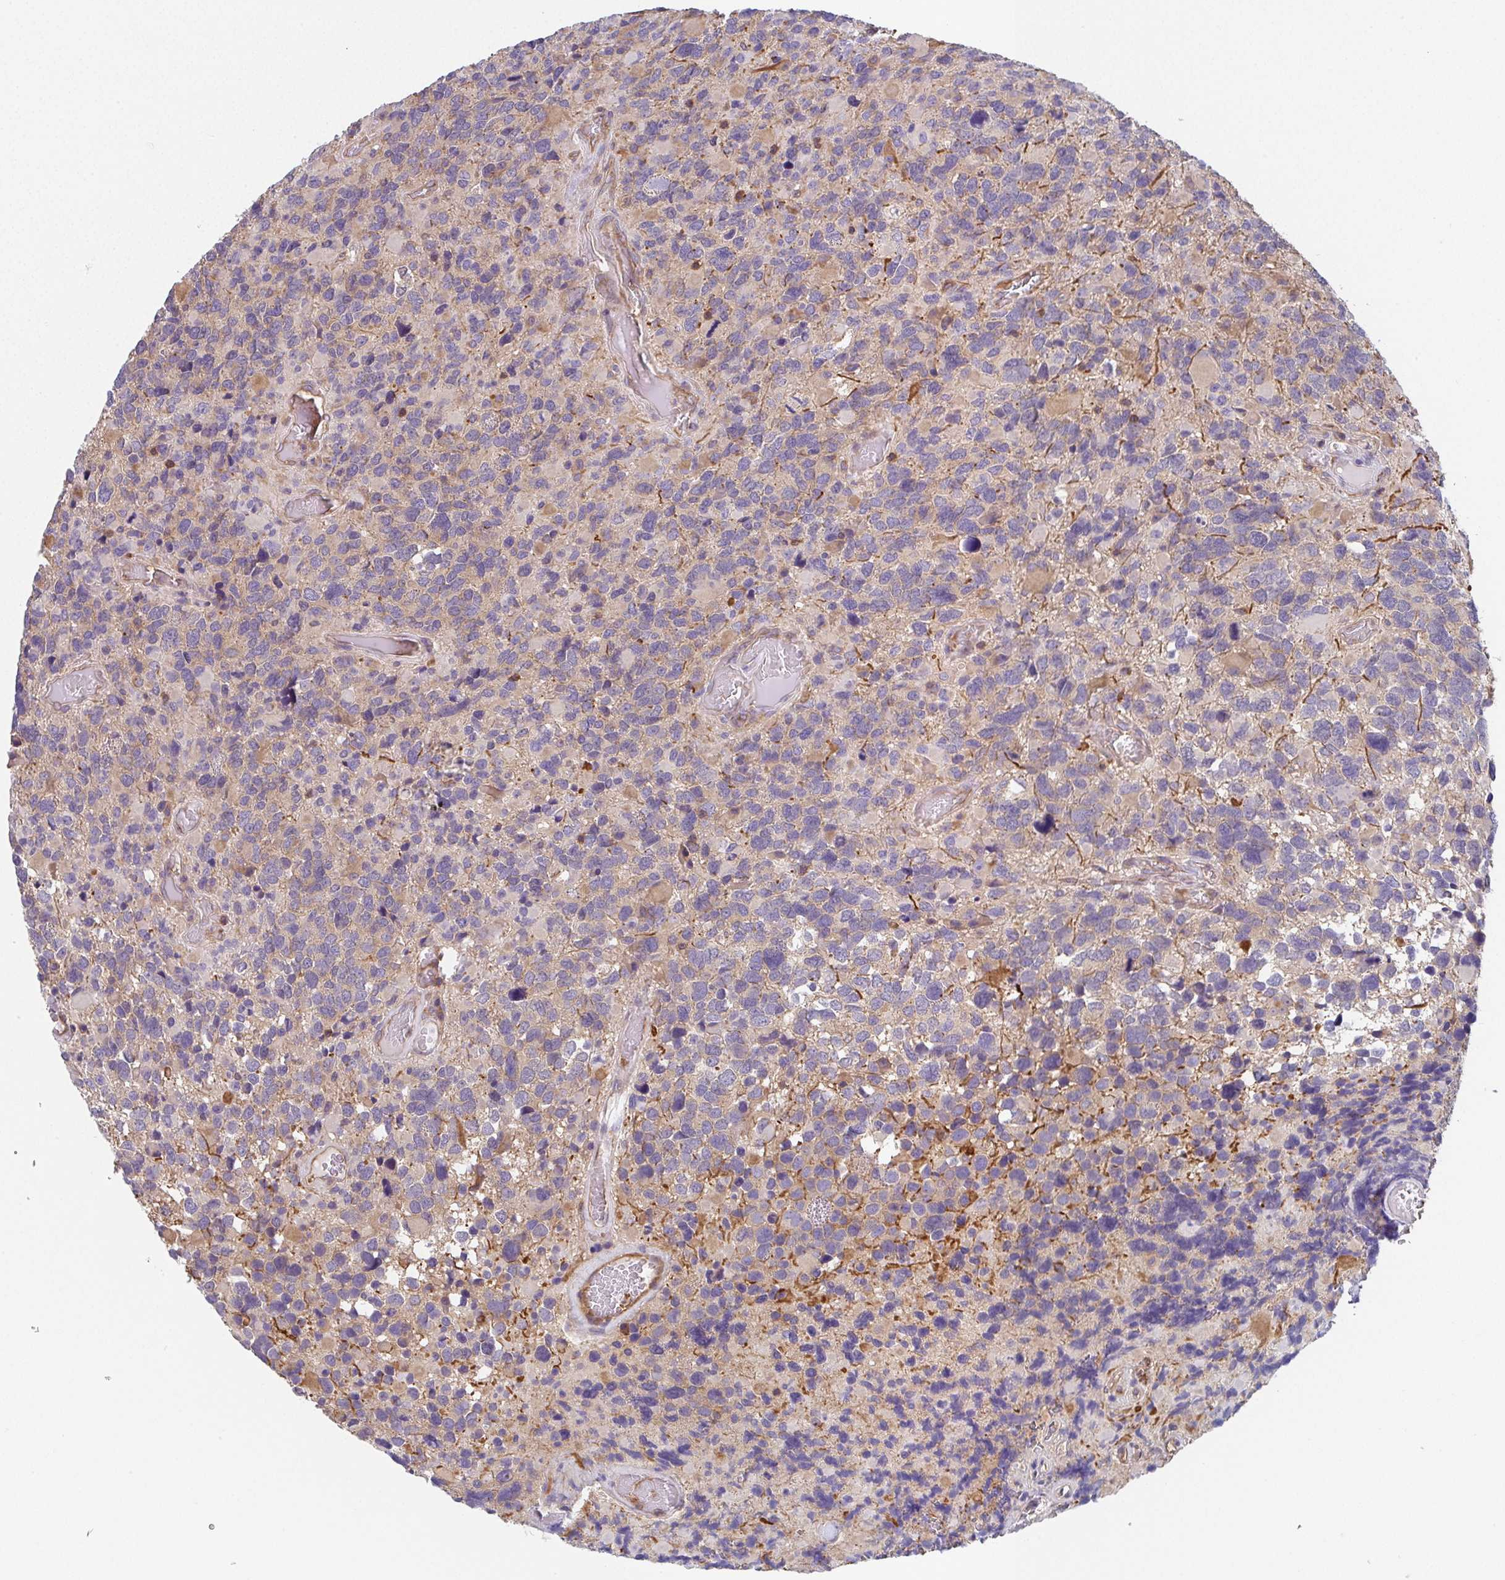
{"staining": {"intensity": "moderate", "quantity": "<25%", "location": "cytoplasmic/membranous"}, "tissue": "glioma", "cell_type": "Tumor cells", "image_type": "cancer", "snomed": [{"axis": "morphology", "description": "Glioma, malignant, High grade"}, {"axis": "topography", "description": "Brain"}], "caption": "Protein expression analysis of human malignant high-grade glioma reveals moderate cytoplasmic/membranous staining in approximately <25% of tumor cells. The protein is stained brown, and the nuclei are stained in blue (DAB (3,3'-diaminobenzidine) IHC with brightfield microscopy, high magnification).", "gene": "TMEM229A", "patient": {"sex": "female", "age": 40}}